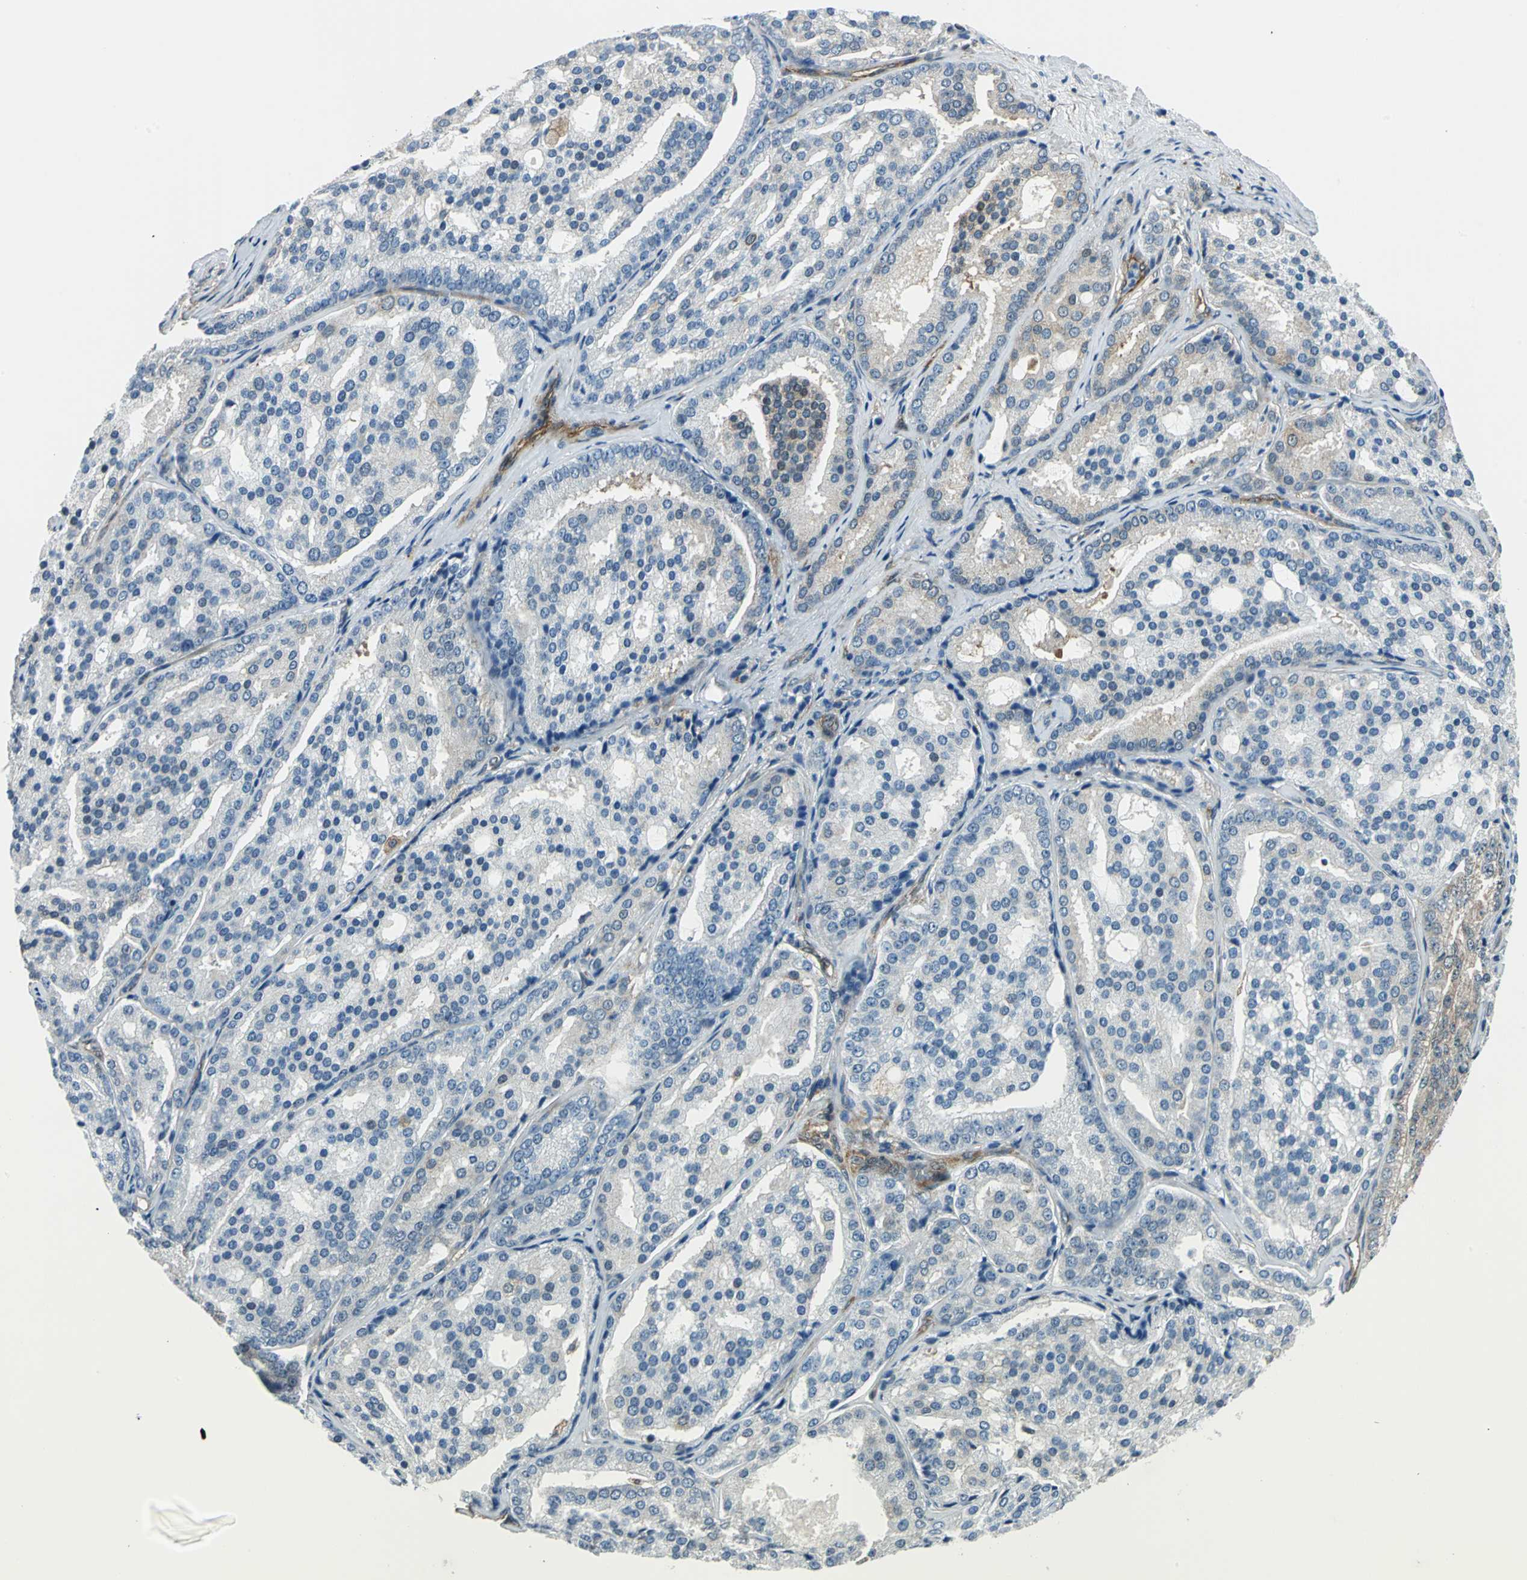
{"staining": {"intensity": "weak", "quantity": "<25%", "location": "cytoplasmic/membranous"}, "tissue": "prostate cancer", "cell_type": "Tumor cells", "image_type": "cancer", "snomed": [{"axis": "morphology", "description": "Adenocarcinoma, High grade"}, {"axis": "topography", "description": "Prostate"}], "caption": "IHC of human prostate cancer (high-grade adenocarcinoma) reveals no positivity in tumor cells.", "gene": "HSPB1", "patient": {"sex": "male", "age": 64}}